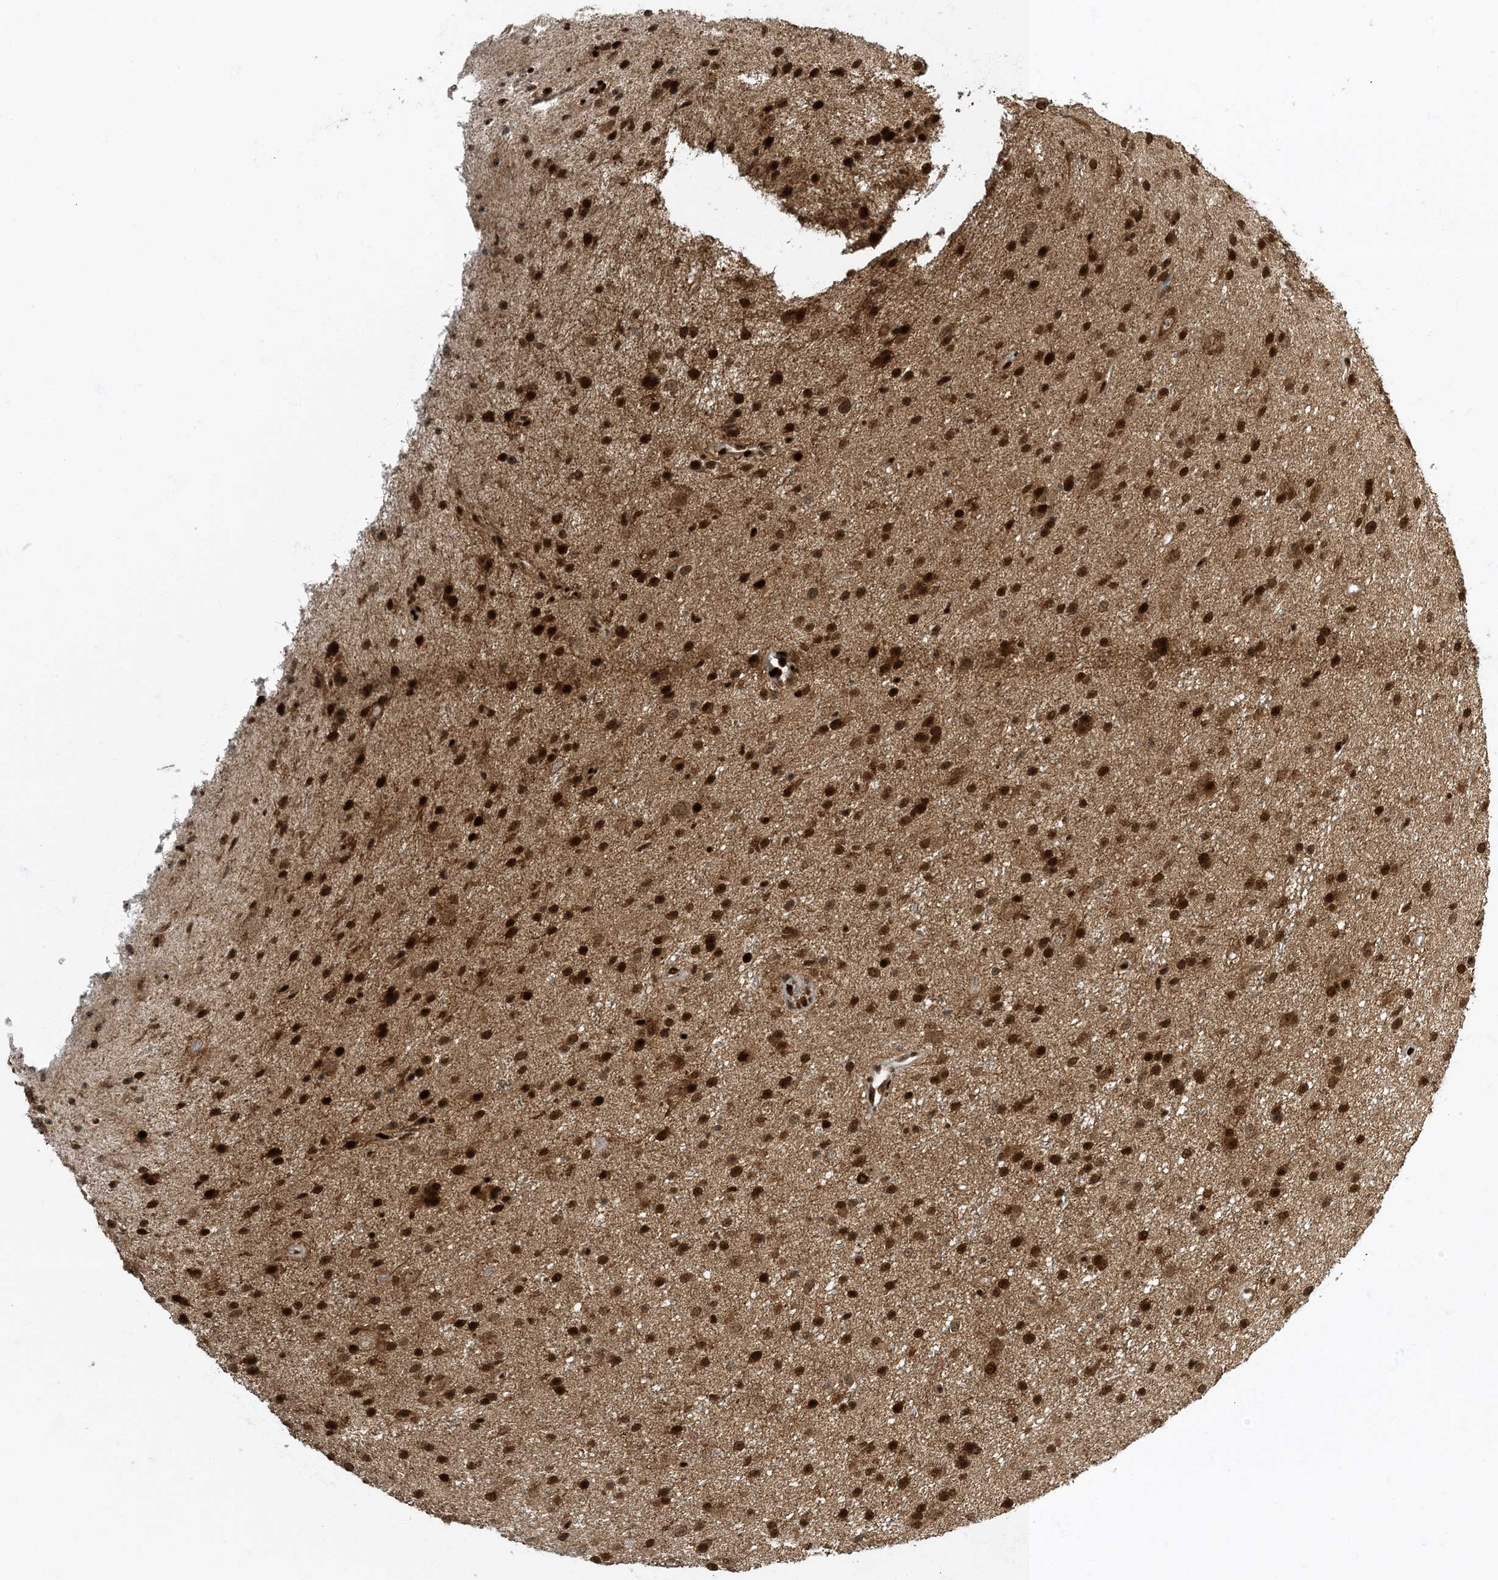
{"staining": {"intensity": "strong", "quantity": ">75%", "location": "nuclear"}, "tissue": "glioma", "cell_type": "Tumor cells", "image_type": "cancer", "snomed": [{"axis": "morphology", "description": "Glioma, malignant, Low grade"}, {"axis": "topography", "description": "Cerebral cortex"}], "caption": "This image reveals immunohistochemistry (IHC) staining of glioma, with high strong nuclear staining in approximately >75% of tumor cells.", "gene": "MBD1", "patient": {"sex": "female", "age": 39}}